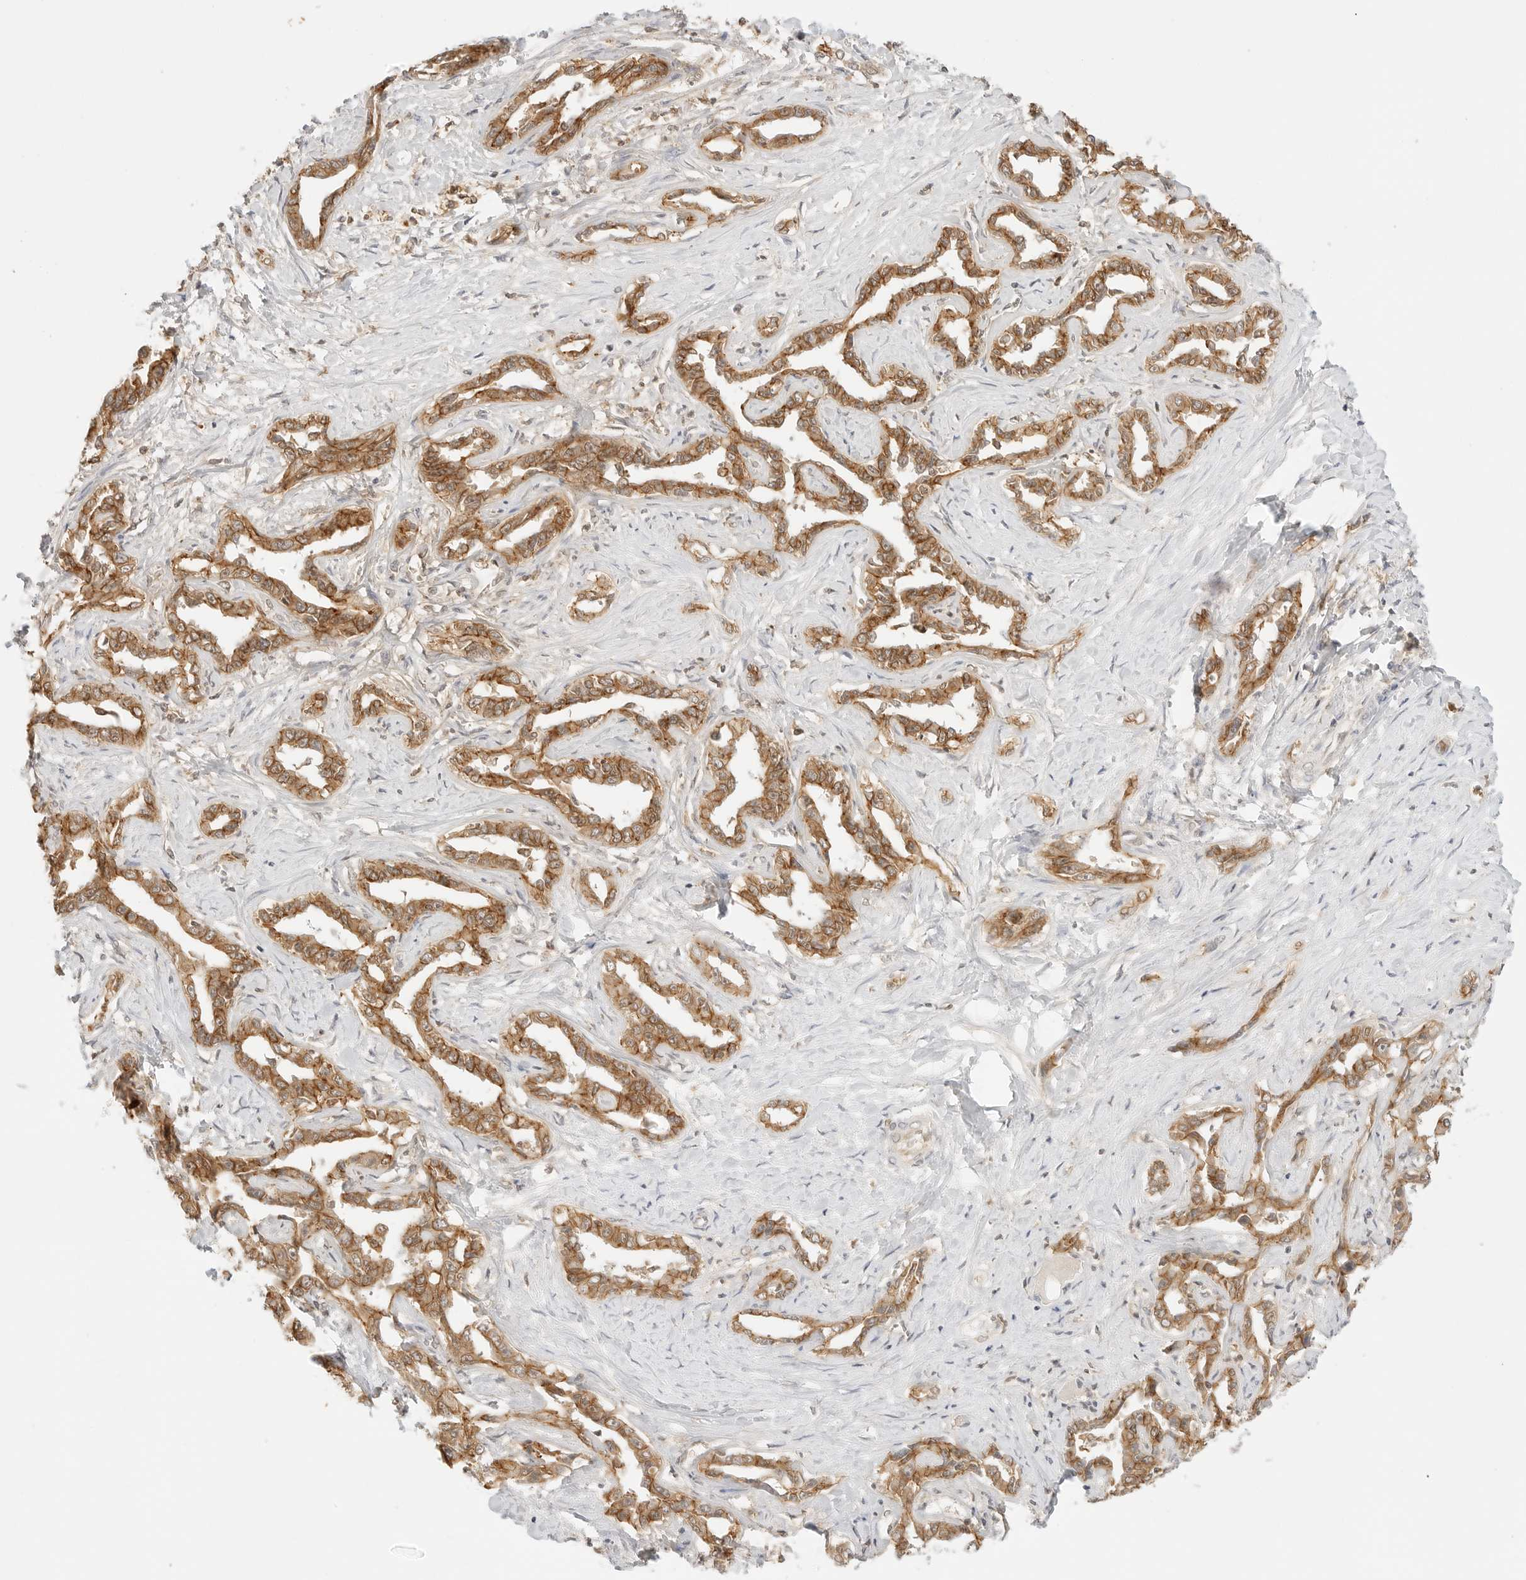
{"staining": {"intensity": "moderate", "quantity": ">75%", "location": "cytoplasmic/membranous"}, "tissue": "liver cancer", "cell_type": "Tumor cells", "image_type": "cancer", "snomed": [{"axis": "morphology", "description": "Cholangiocarcinoma"}, {"axis": "topography", "description": "Liver"}], "caption": "There is medium levels of moderate cytoplasmic/membranous positivity in tumor cells of liver cancer, as demonstrated by immunohistochemical staining (brown color).", "gene": "EPHA1", "patient": {"sex": "male", "age": 59}}